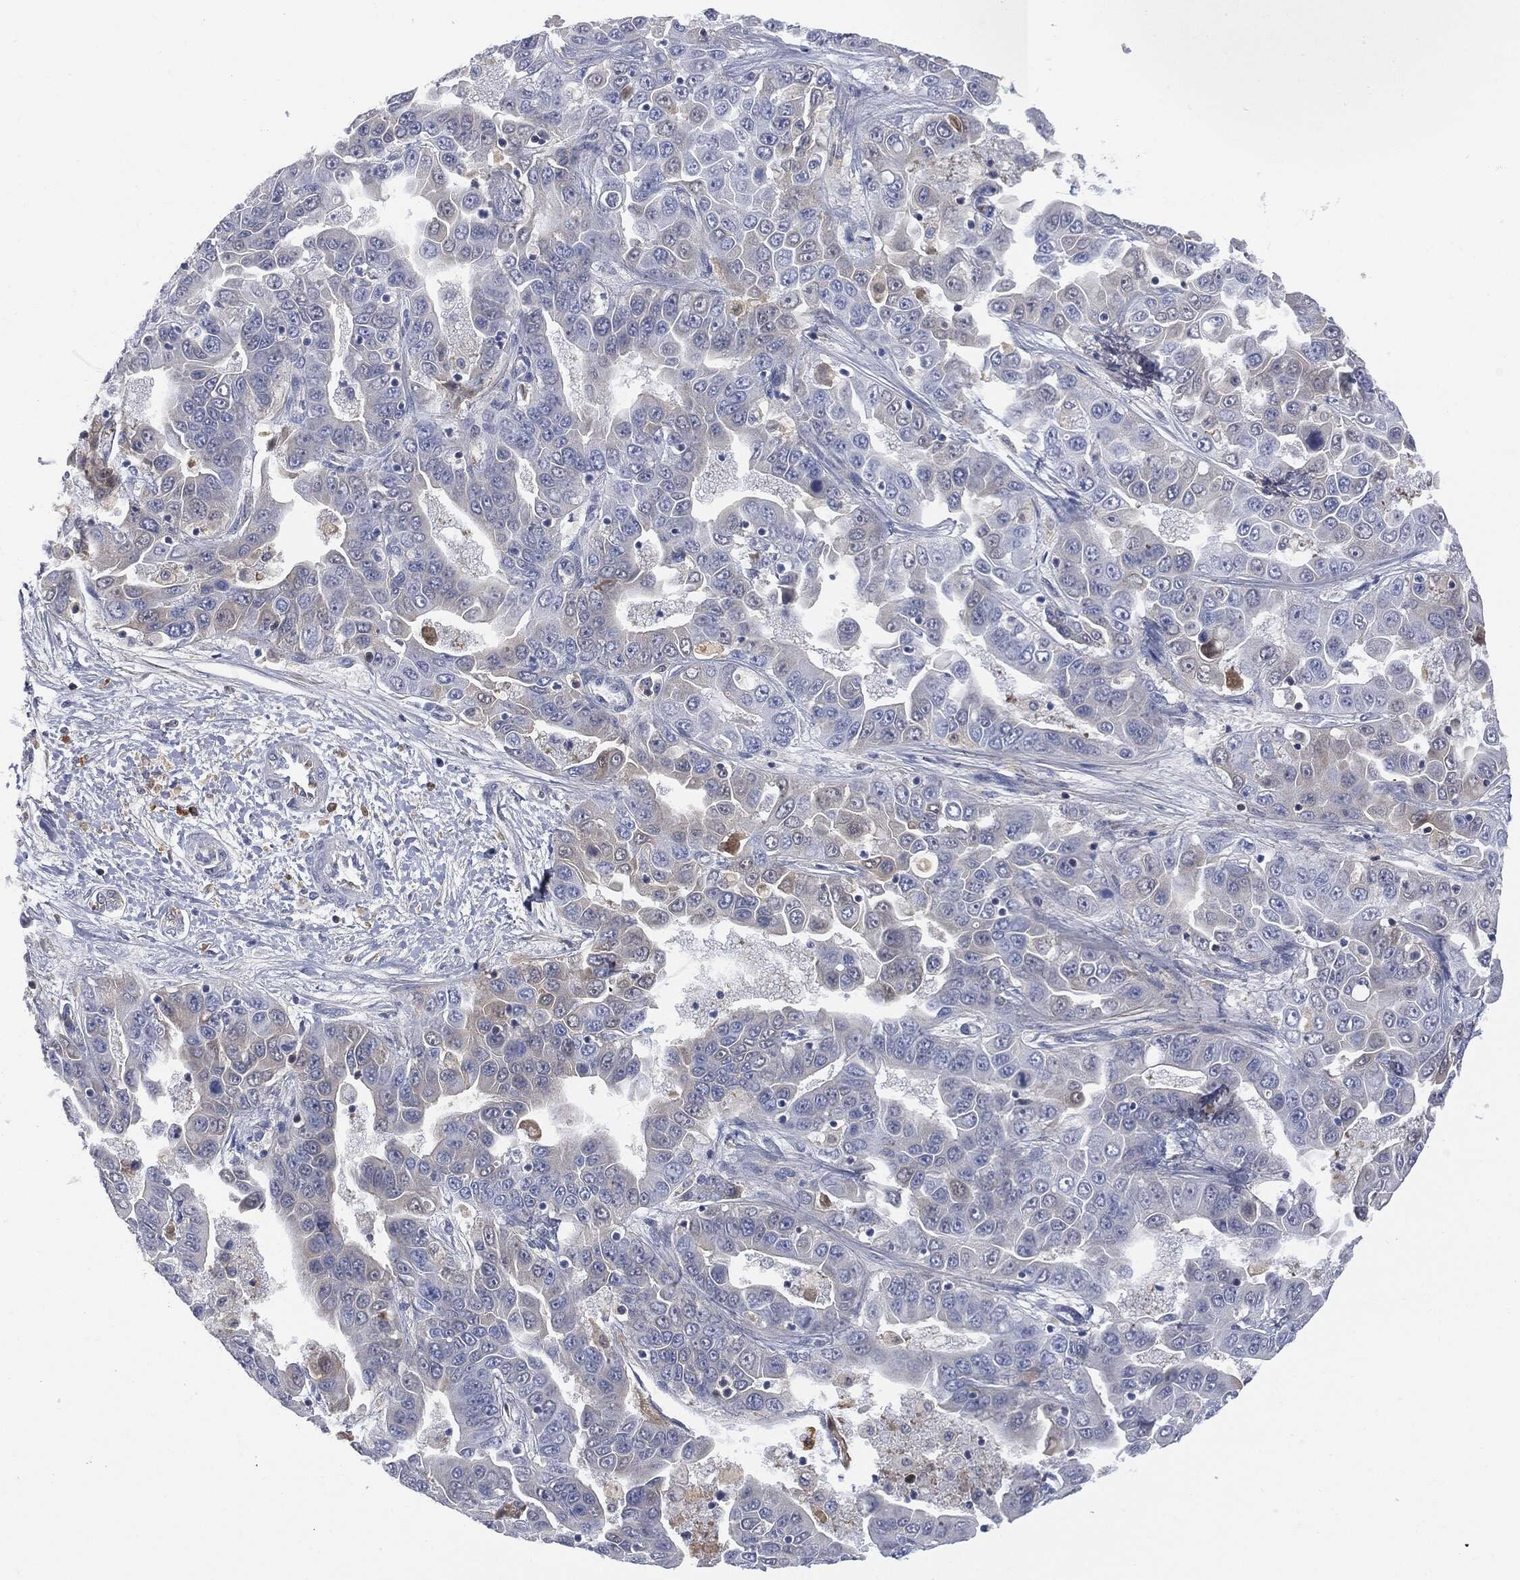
{"staining": {"intensity": "weak", "quantity": "<25%", "location": "cytoplasmic/membranous"}, "tissue": "liver cancer", "cell_type": "Tumor cells", "image_type": "cancer", "snomed": [{"axis": "morphology", "description": "Cholangiocarcinoma"}, {"axis": "topography", "description": "Liver"}], "caption": "An IHC image of liver cancer (cholangiocarcinoma) is shown. There is no staining in tumor cells of liver cancer (cholangiocarcinoma). (Brightfield microscopy of DAB immunohistochemistry at high magnification).", "gene": "BTK", "patient": {"sex": "female", "age": 52}}